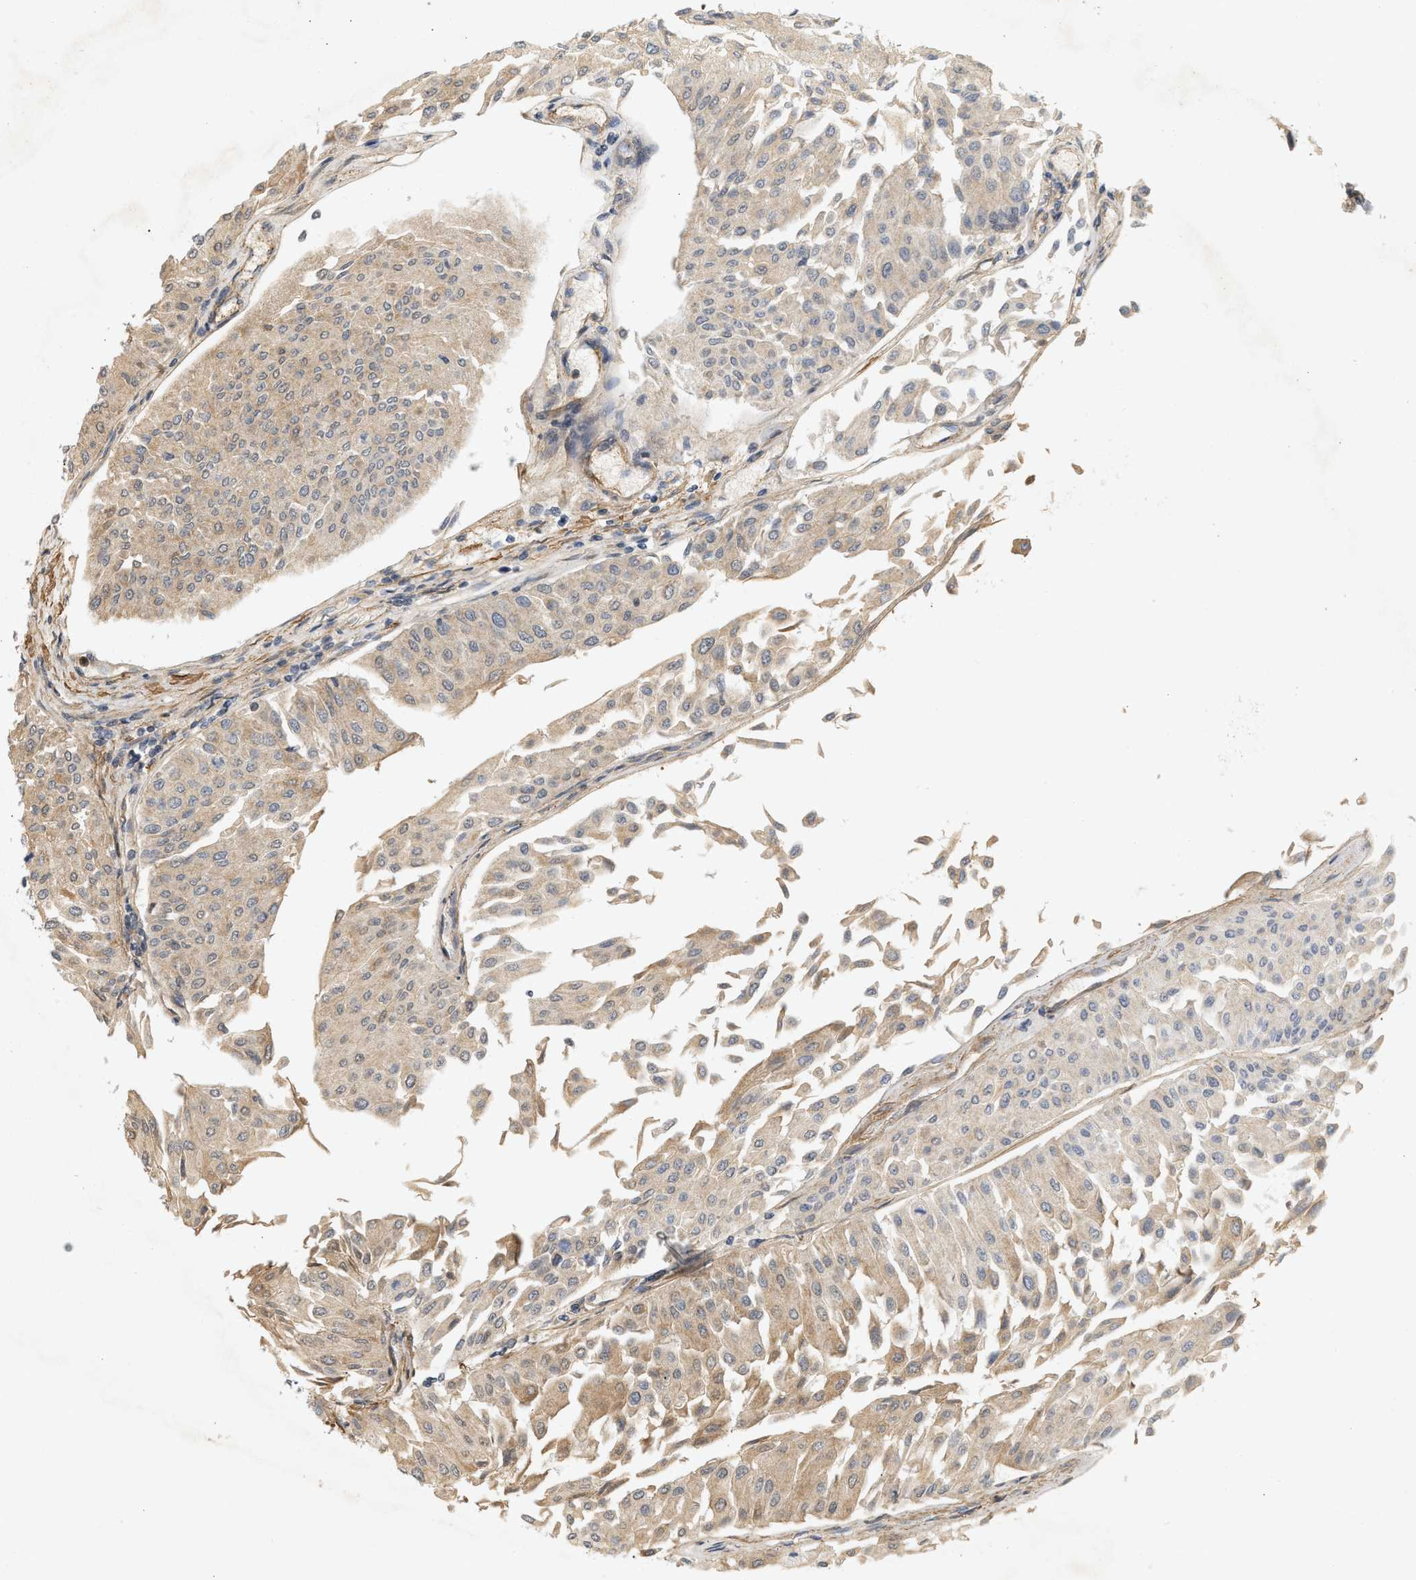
{"staining": {"intensity": "weak", "quantity": "25%-75%", "location": "cytoplasmic/membranous"}, "tissue": "urothelial cancer", "cell_type": "Tumor cells", "image_type": "cancer", "snomed": [{"axis": "morphology", "description": "Urothelial carcinoma, Low grade"}, {"axis": "topography", "description": "Urinary bladder"}], "caption": "This is a photomicrograph of immunohistochemistry staining of urothelial cancer, which shows weak expression in the cytoplasmic/membranous of tumor cells.", "gene": "F8", "patient": {"sex": "male", "age": 67}}